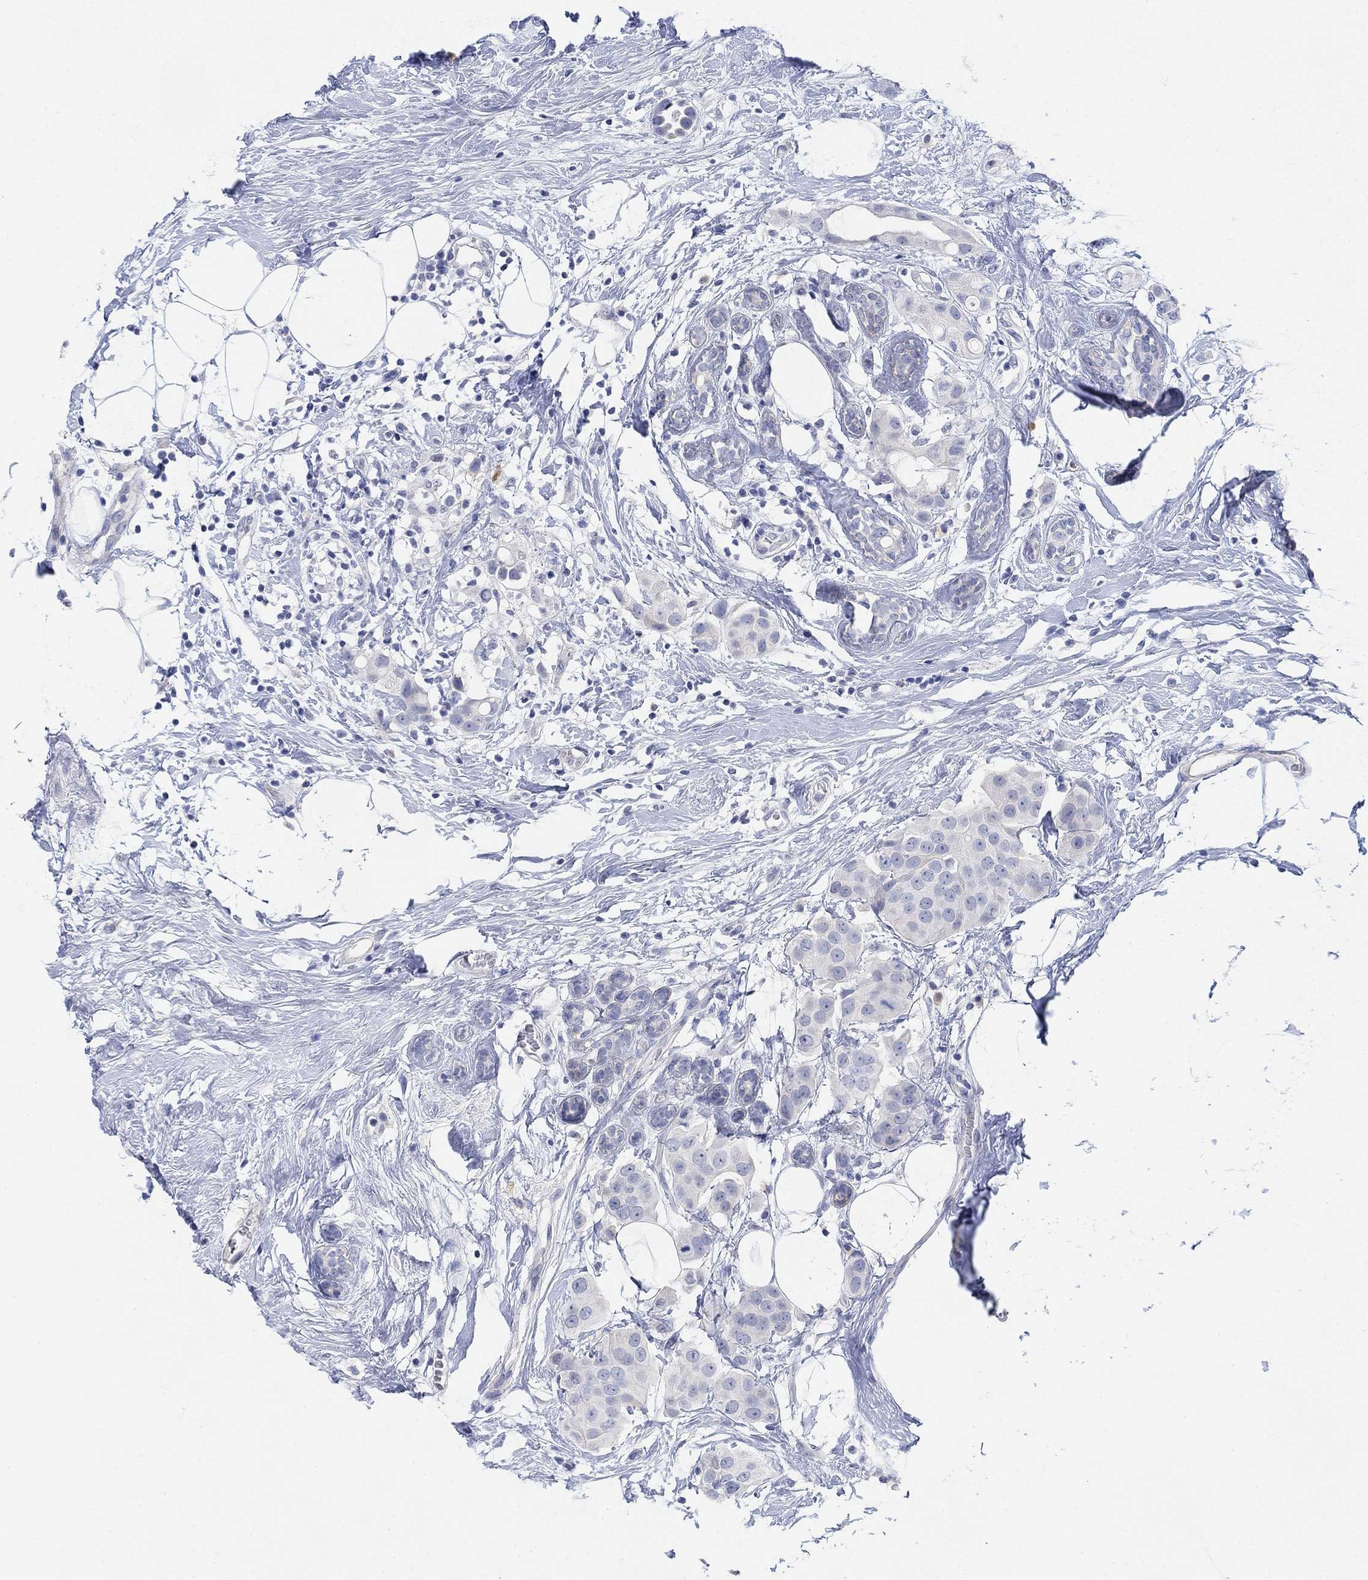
{"staining": {"intensity": "negative", "quantity": "none", "location": "none"}, "tissue": "breast cancer", "cell_type": "Tumor cells", "image_type": "cancer", "snomed": [{"axis": "morphology", "description": "Duct carcinoma"}, {"axis": "topography", "description": "Breast"}], "caption": "The IHC photomicrograph has no significant staining in tumor cells of breast intraductal carcinoma tissue.", "gene": "VAT1L", "patient": {"sex": "female", "age": 45}}